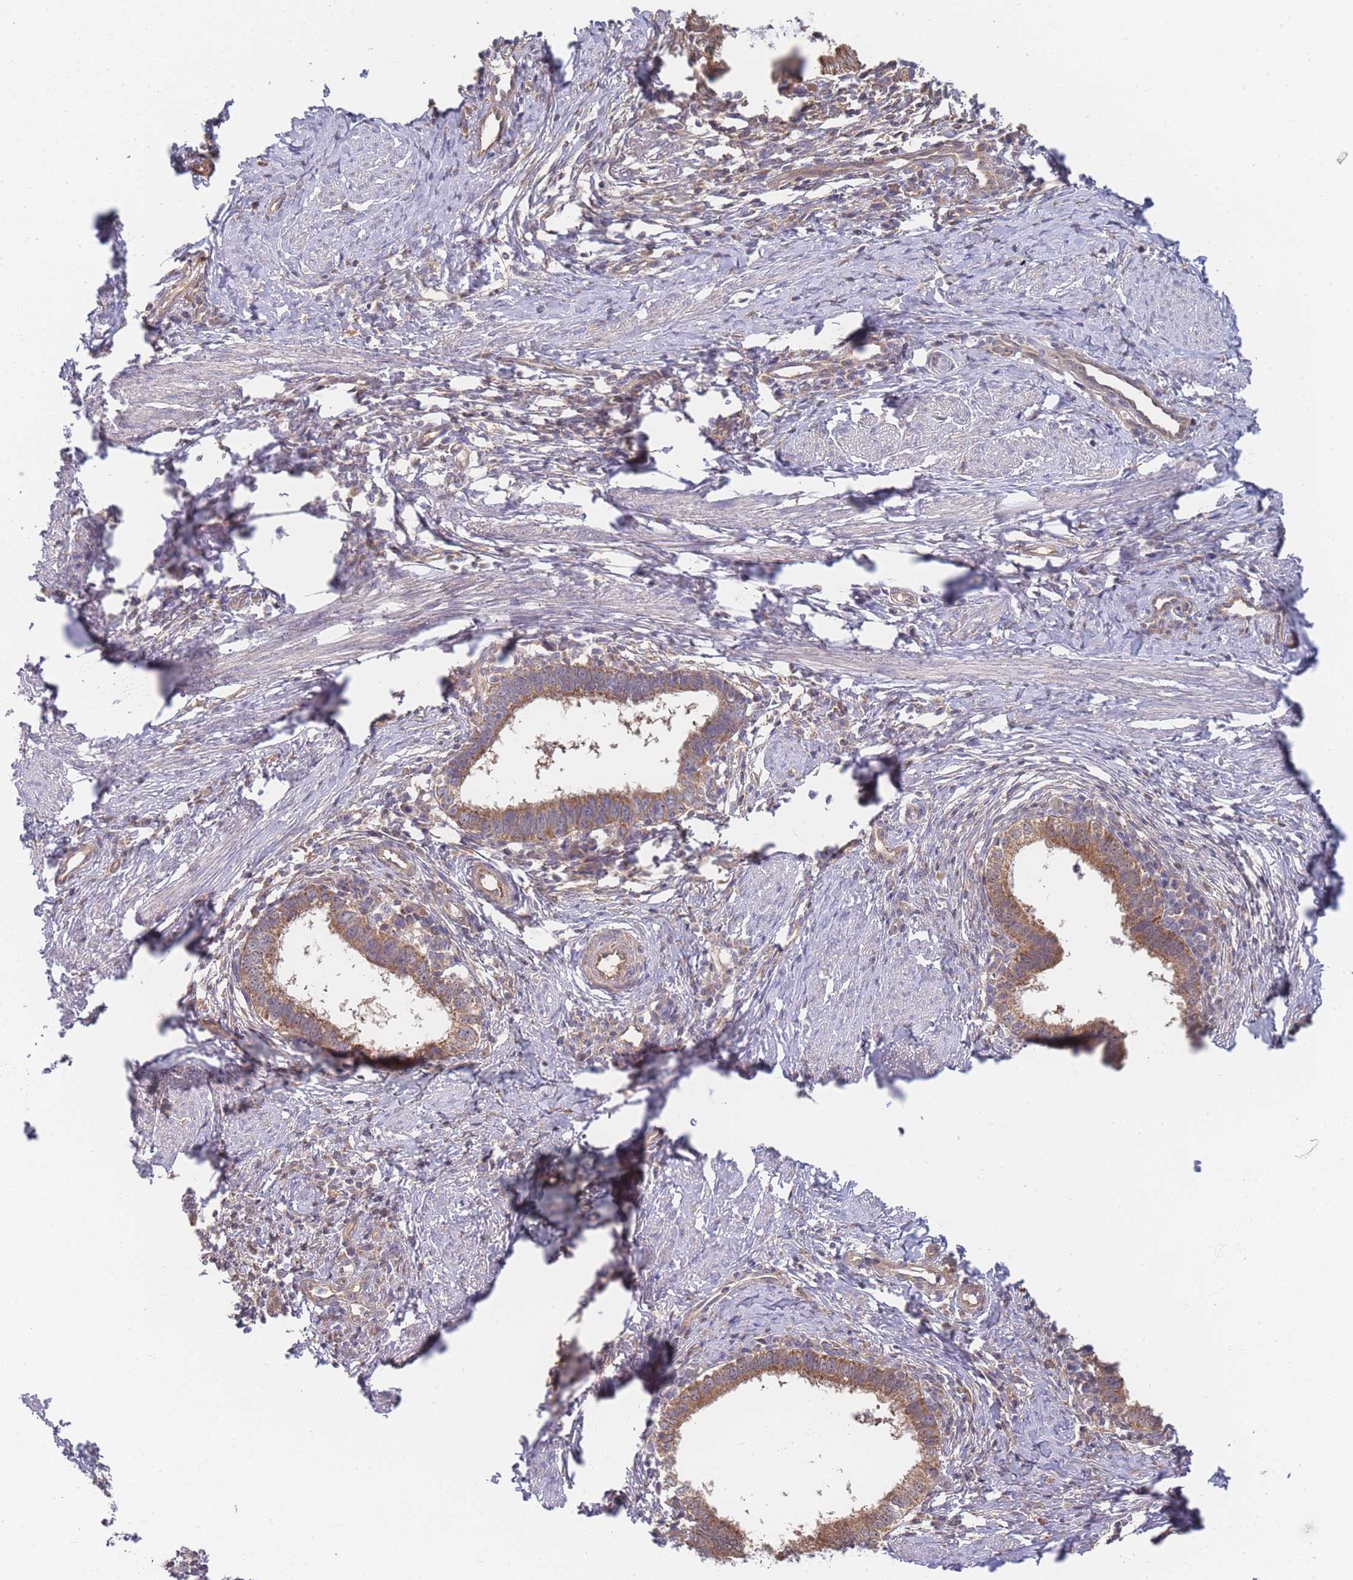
{"staining": {"intensity": "strong", "quantity": ">75%", "location": "cytoplasmic/membranous"}, "tissue": "cervical cancer", "cell_type": "Tumor cells", "image_type": "cancer", "snomed": [{"axis": "morphology", "description": "Adenocarcinoma, NOS"}, {"axis": "topography", "description": "Cervix"}], "caption": "A high amount of strong cytoplasmic/membranous staining is seen in approximately >75% of tumor cells in cervical cancer (adenocarcinoma) tissue.", "gene": "MRPS18B", "patient": {"sex": "female", "age": 36}}